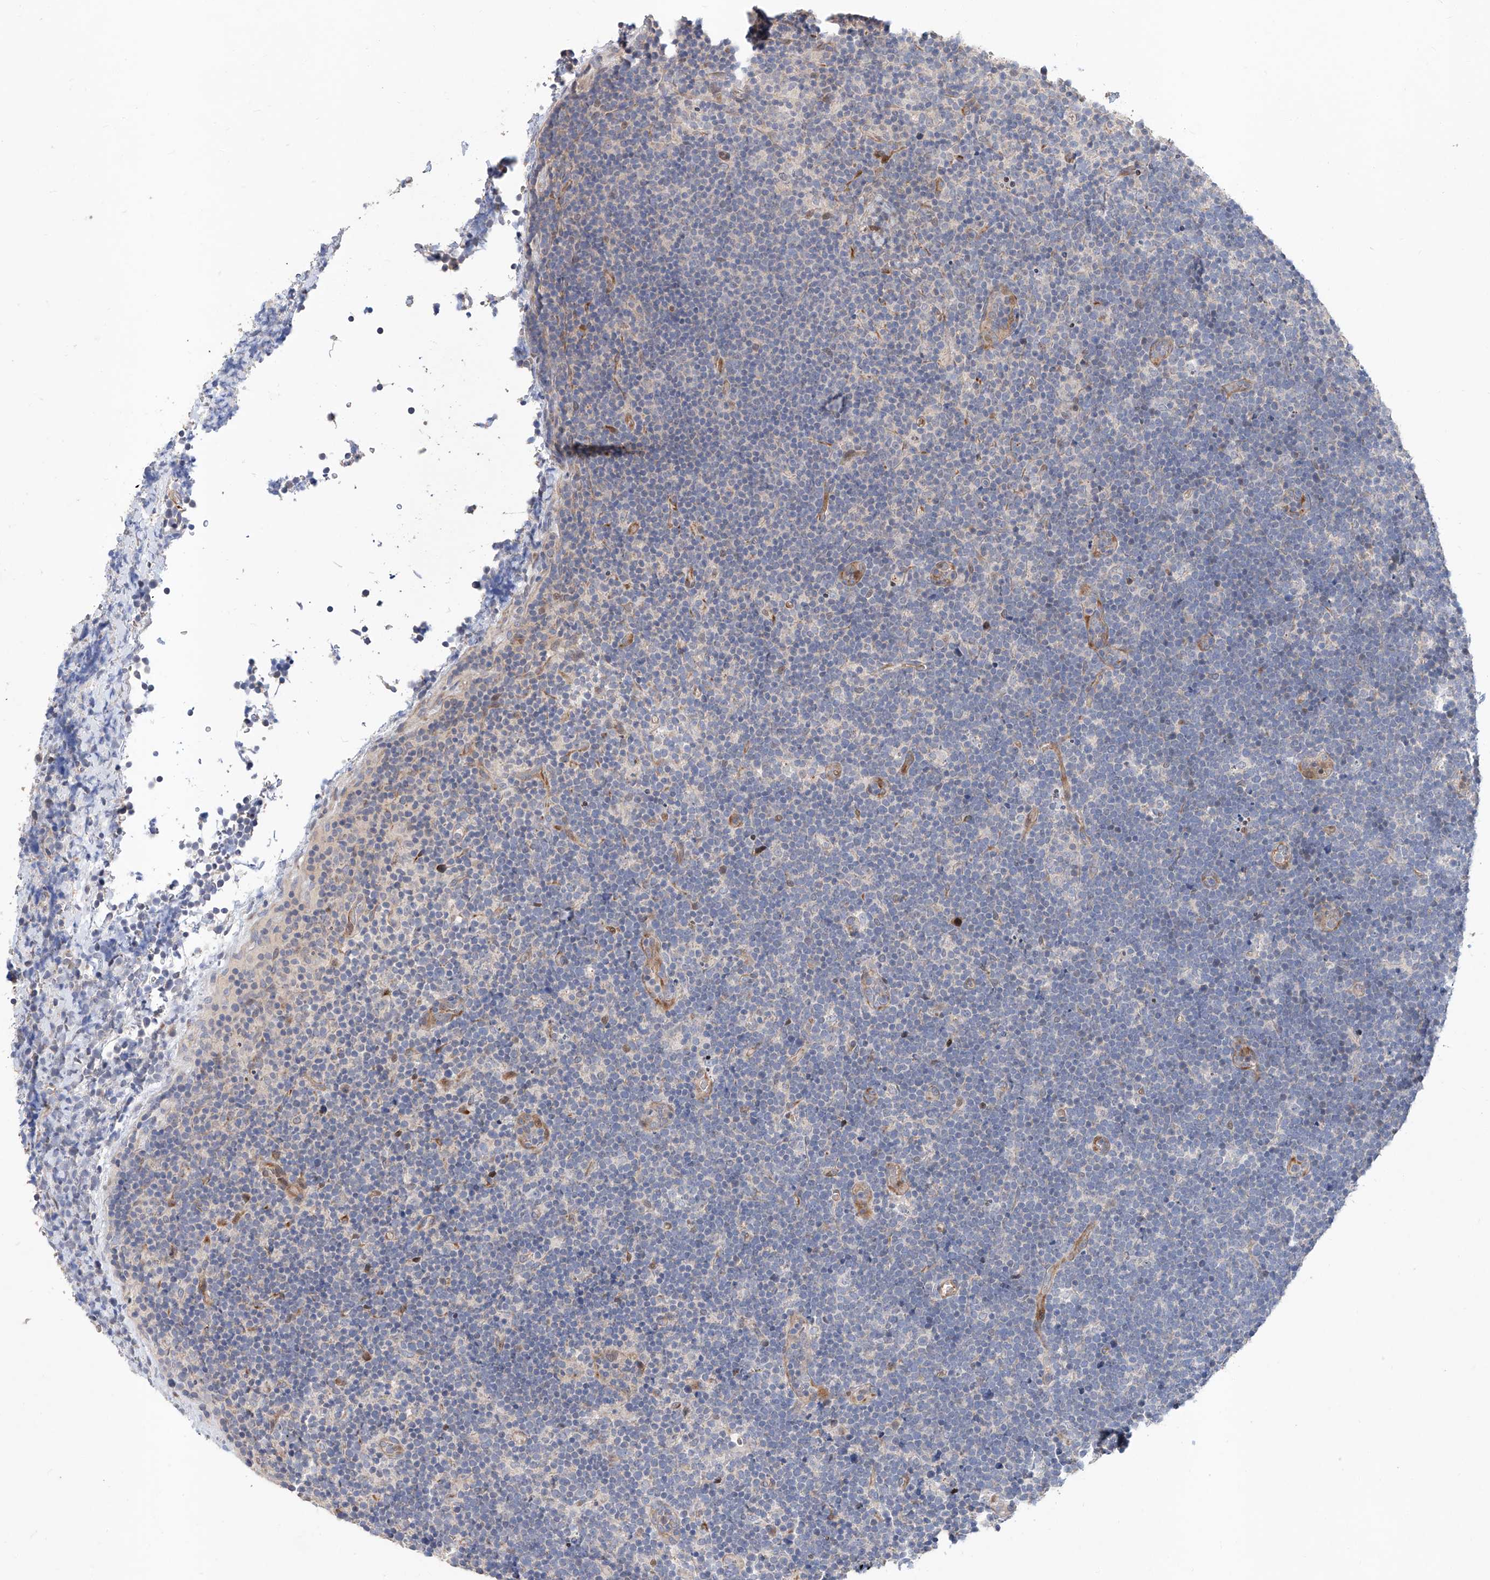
{"staining": {"intensity": "negative", "quantity": "none", "location": "none"}, "tissue": "lymphoma", "cell_type": "Tumor cells", "image_type": "cancer", "snomed": [{"axis": "morphology", "description": "Malignant lymphoma, non-Hodgkin's type, High grade"}, {"axis": "topography", "description": "Lymph node"}], "caption": "Tumor cells are negative for brown protein staining in high-grade malignant lymphoma, non-Hodgkin's type.", "gene": "FUCA2", "patient": {"sex": "male", "age": 13}}